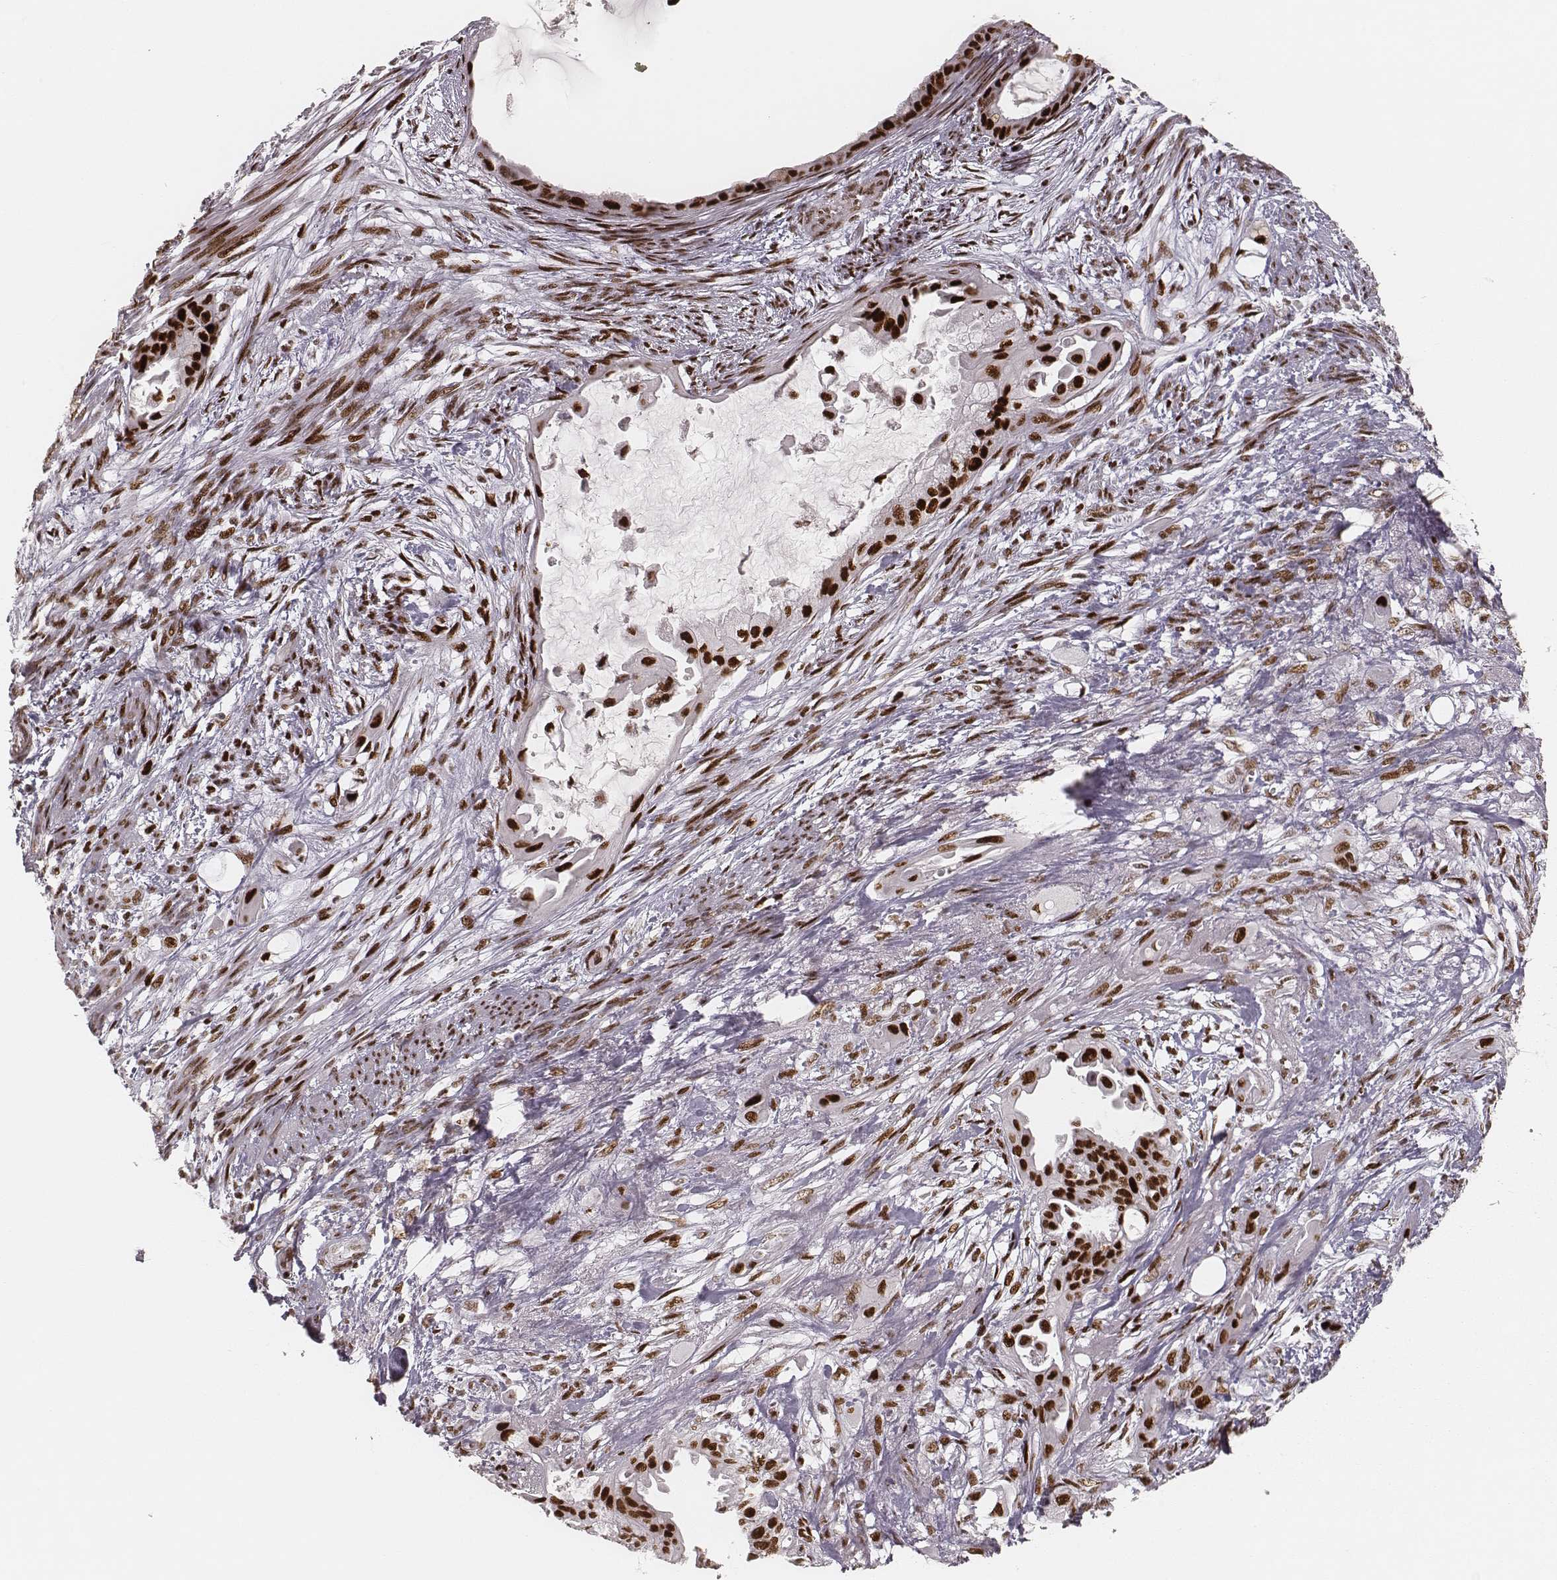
{"staining": {"intensity": "strong", "quantity": ">75%", "location": "nuclear"}, "tissue": "endometrial cancer", "cell_type": "Tumor cells", "image_type": "cancer", "snomed": [{"axis": "morphology", "description": "Adenocarcinoma, NOS"}, {"axis": "topography", "description": "Endometrium"}], "caption": "The image demonstrates staining of adenocarcinoma (endometrial), revealing strong nuclear protein positivity (brown color) within tumor cells.", "gene": "HNRNPC", "patient": {"sex": "female", "age": 86}}